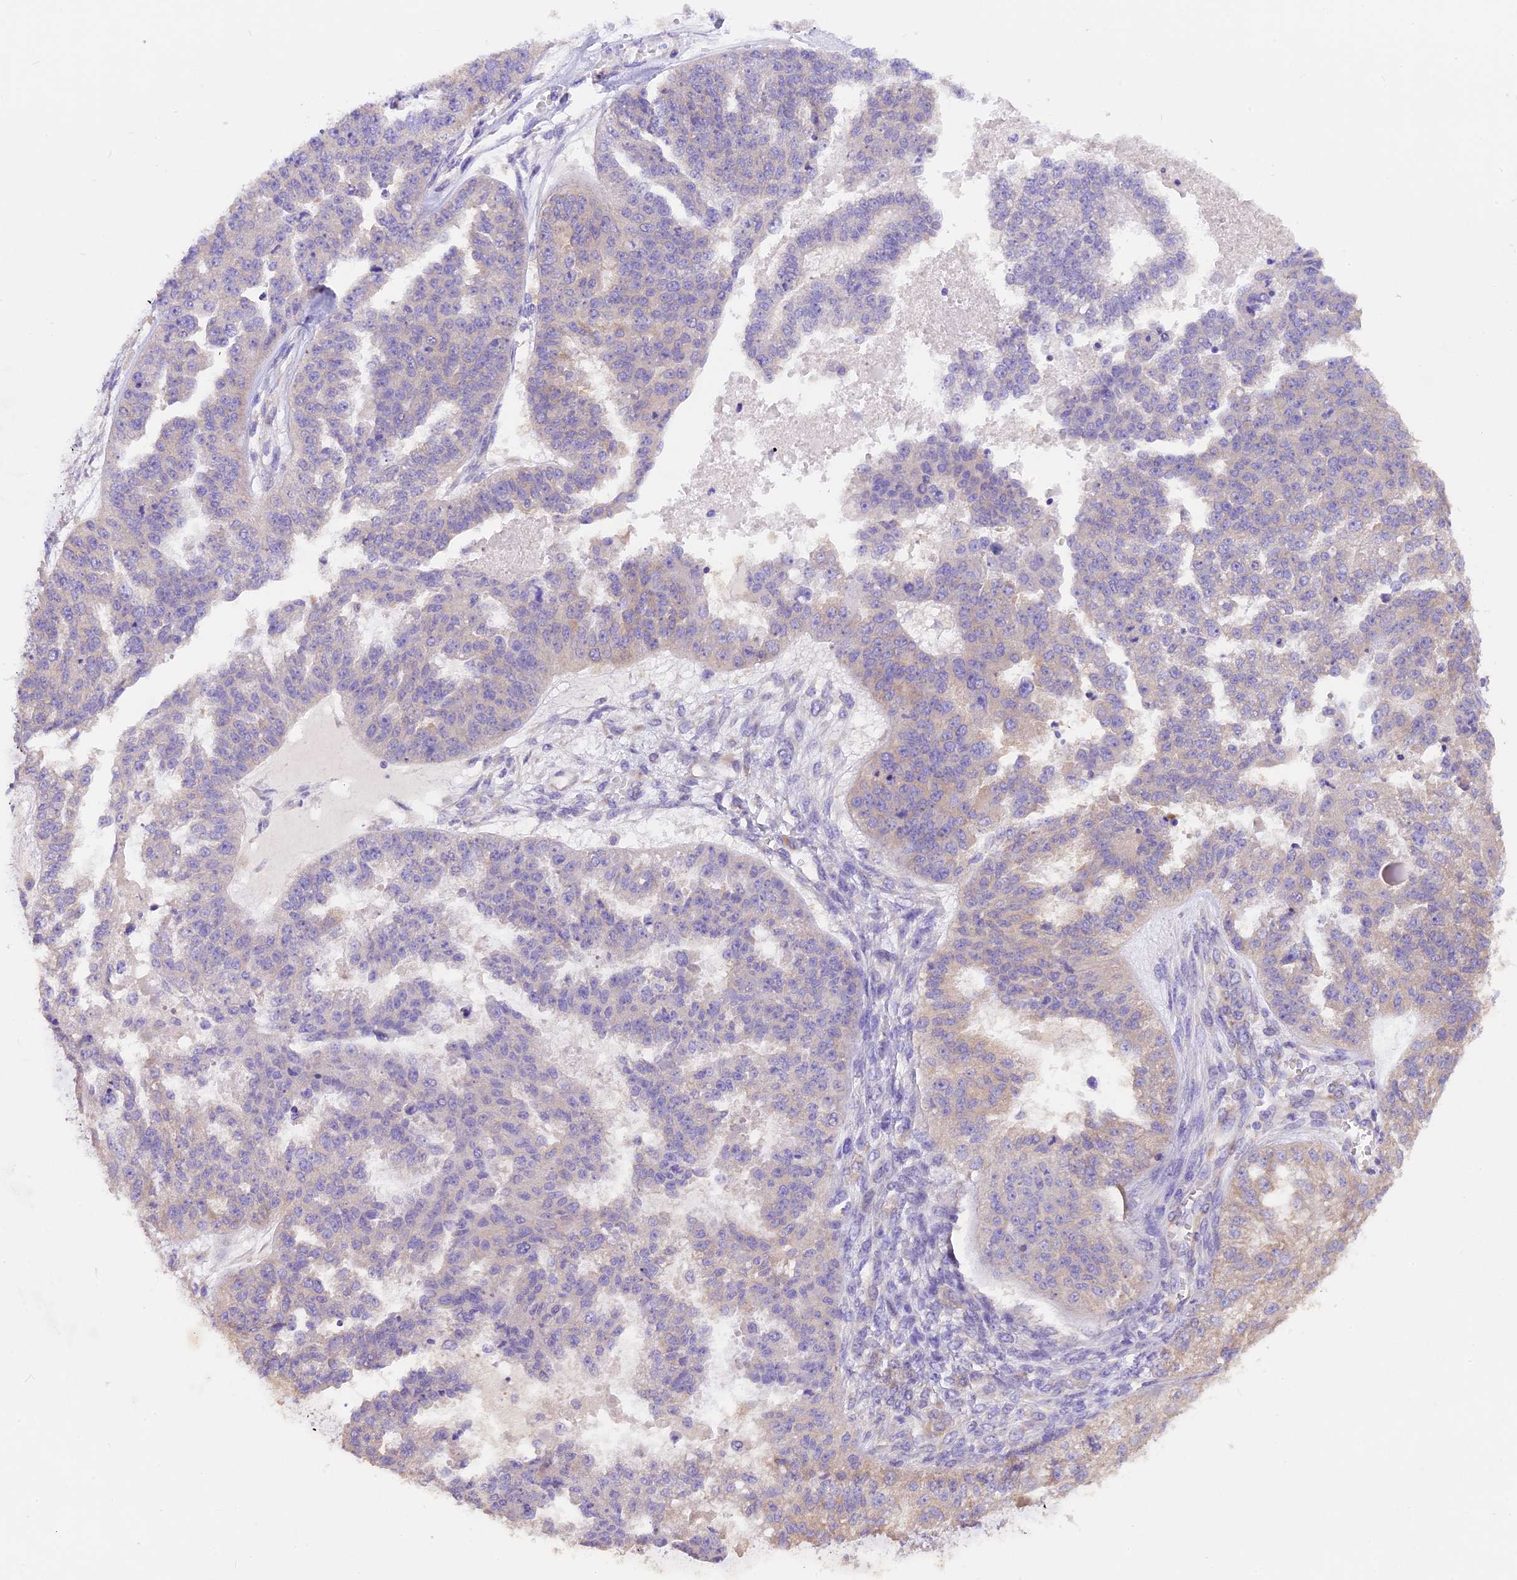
{"staining": {"intensity": "negative", "quantity": "none", "location": "none"}, "tissue": "ovarian cancer", "cell_type": "Tumor cells", "image_type": "cancer", "snomed": [{"axis": "morphology", "description": "Cystadenocarcinoma, serous, NOS"}, {"axis": "topography", "description": "Ovary"}], "caption": "Image shows no significant protein staining in tumor cells of ovarian cancer.", "gene": "AP3B2", "patient": {"sex": "female", "age": 58}}